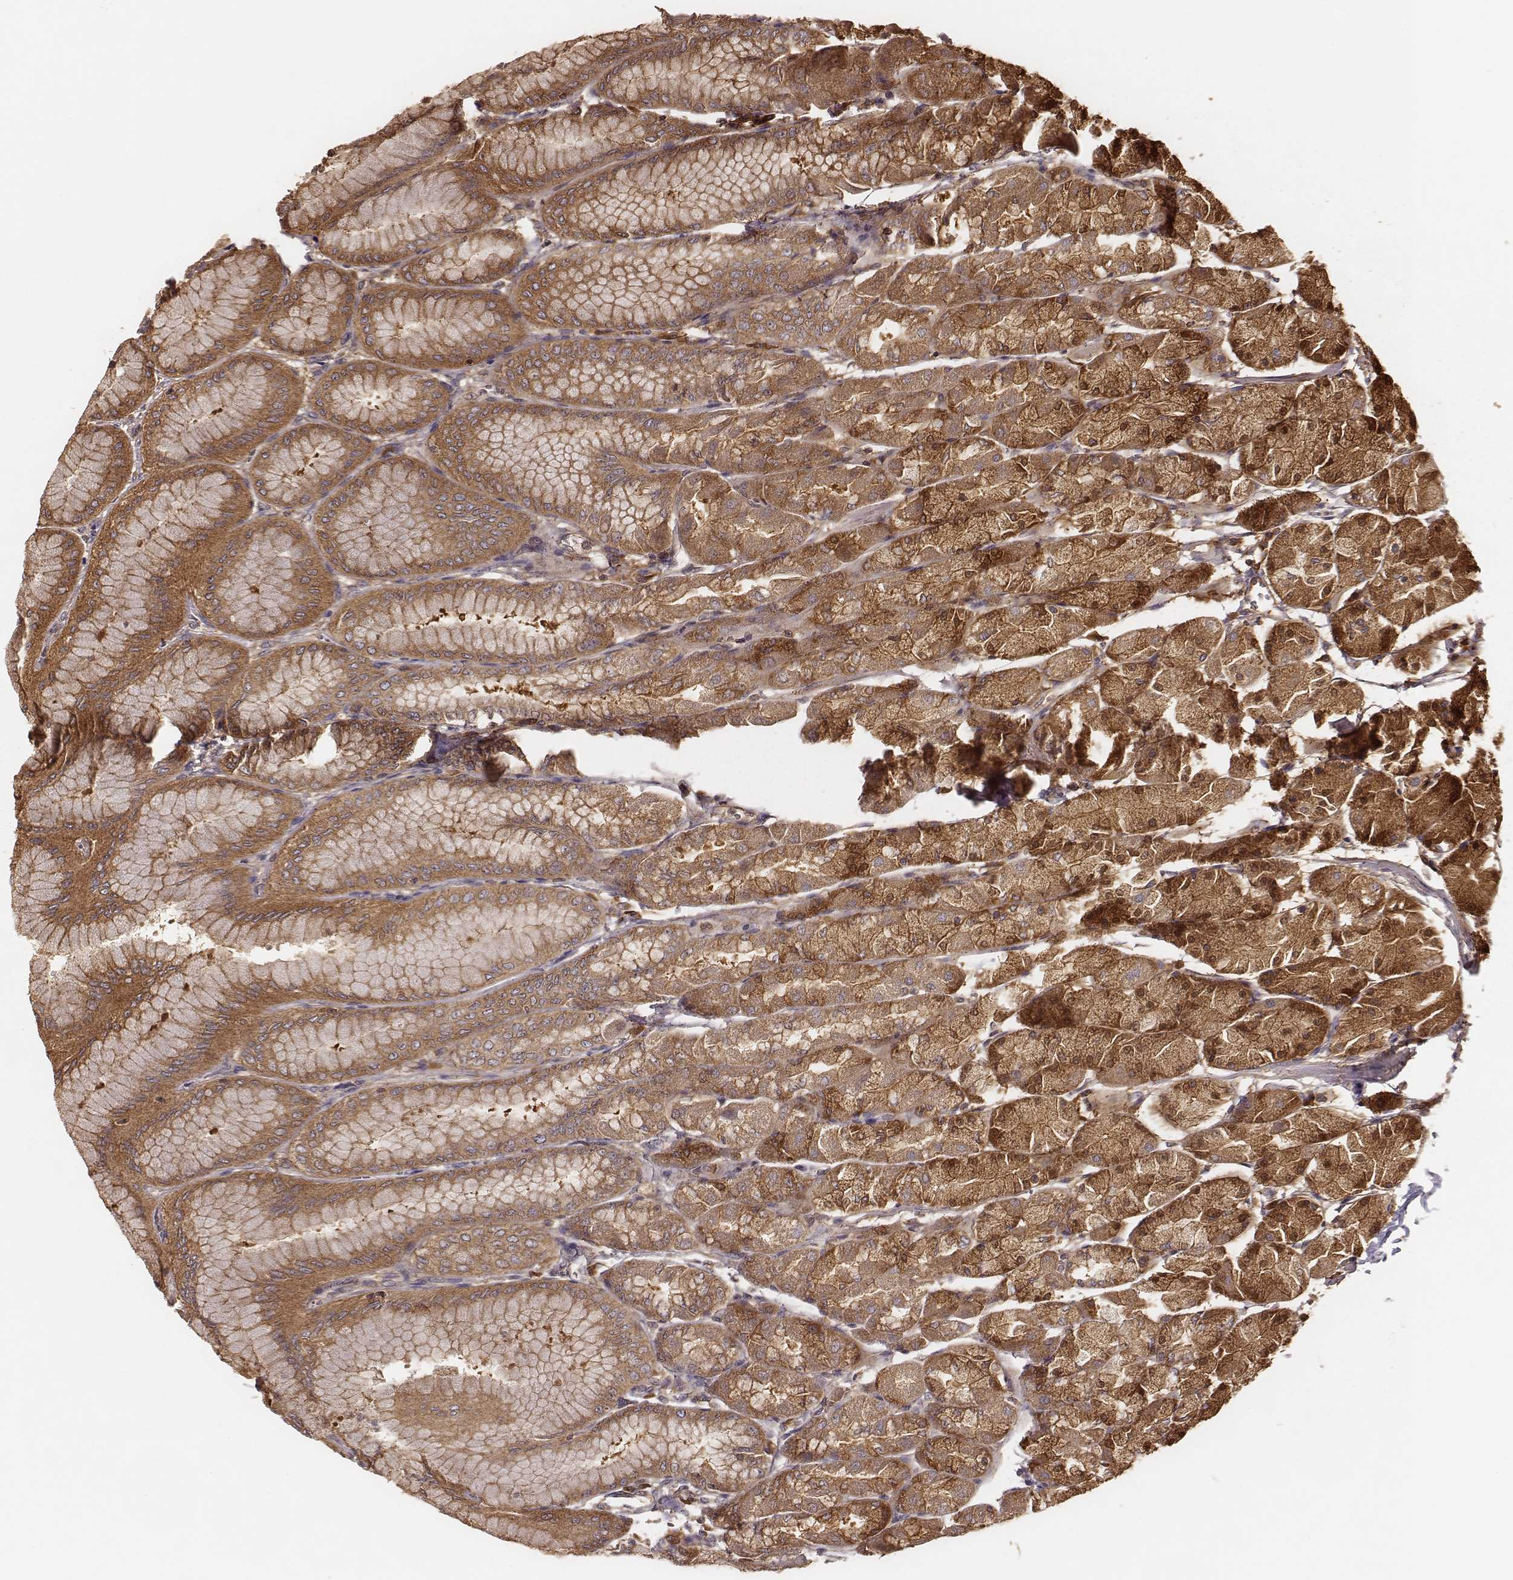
{"staining": {"intensity": "moderate", "quantity": ">75%", "location": "cytoplasmic/membranous"}, "tissue": "stomach", "cell_type": "Glandular cells", "image_type": "normal", "snomed": [{"axis": "morphology", "description": "Normal tissue, NOS"}, {"axis": "topography", "description": "Stomach, upper"}], "caption": "Protein analysis of unremarkable stomach shows moderate cytoplasmic/membranous expression in about >75% of glandular cells. (Brightfield microscopy of DAB IHC at high magnification).", "gene": "CARS1", "patient": {"sex": "male", "age": 60}}